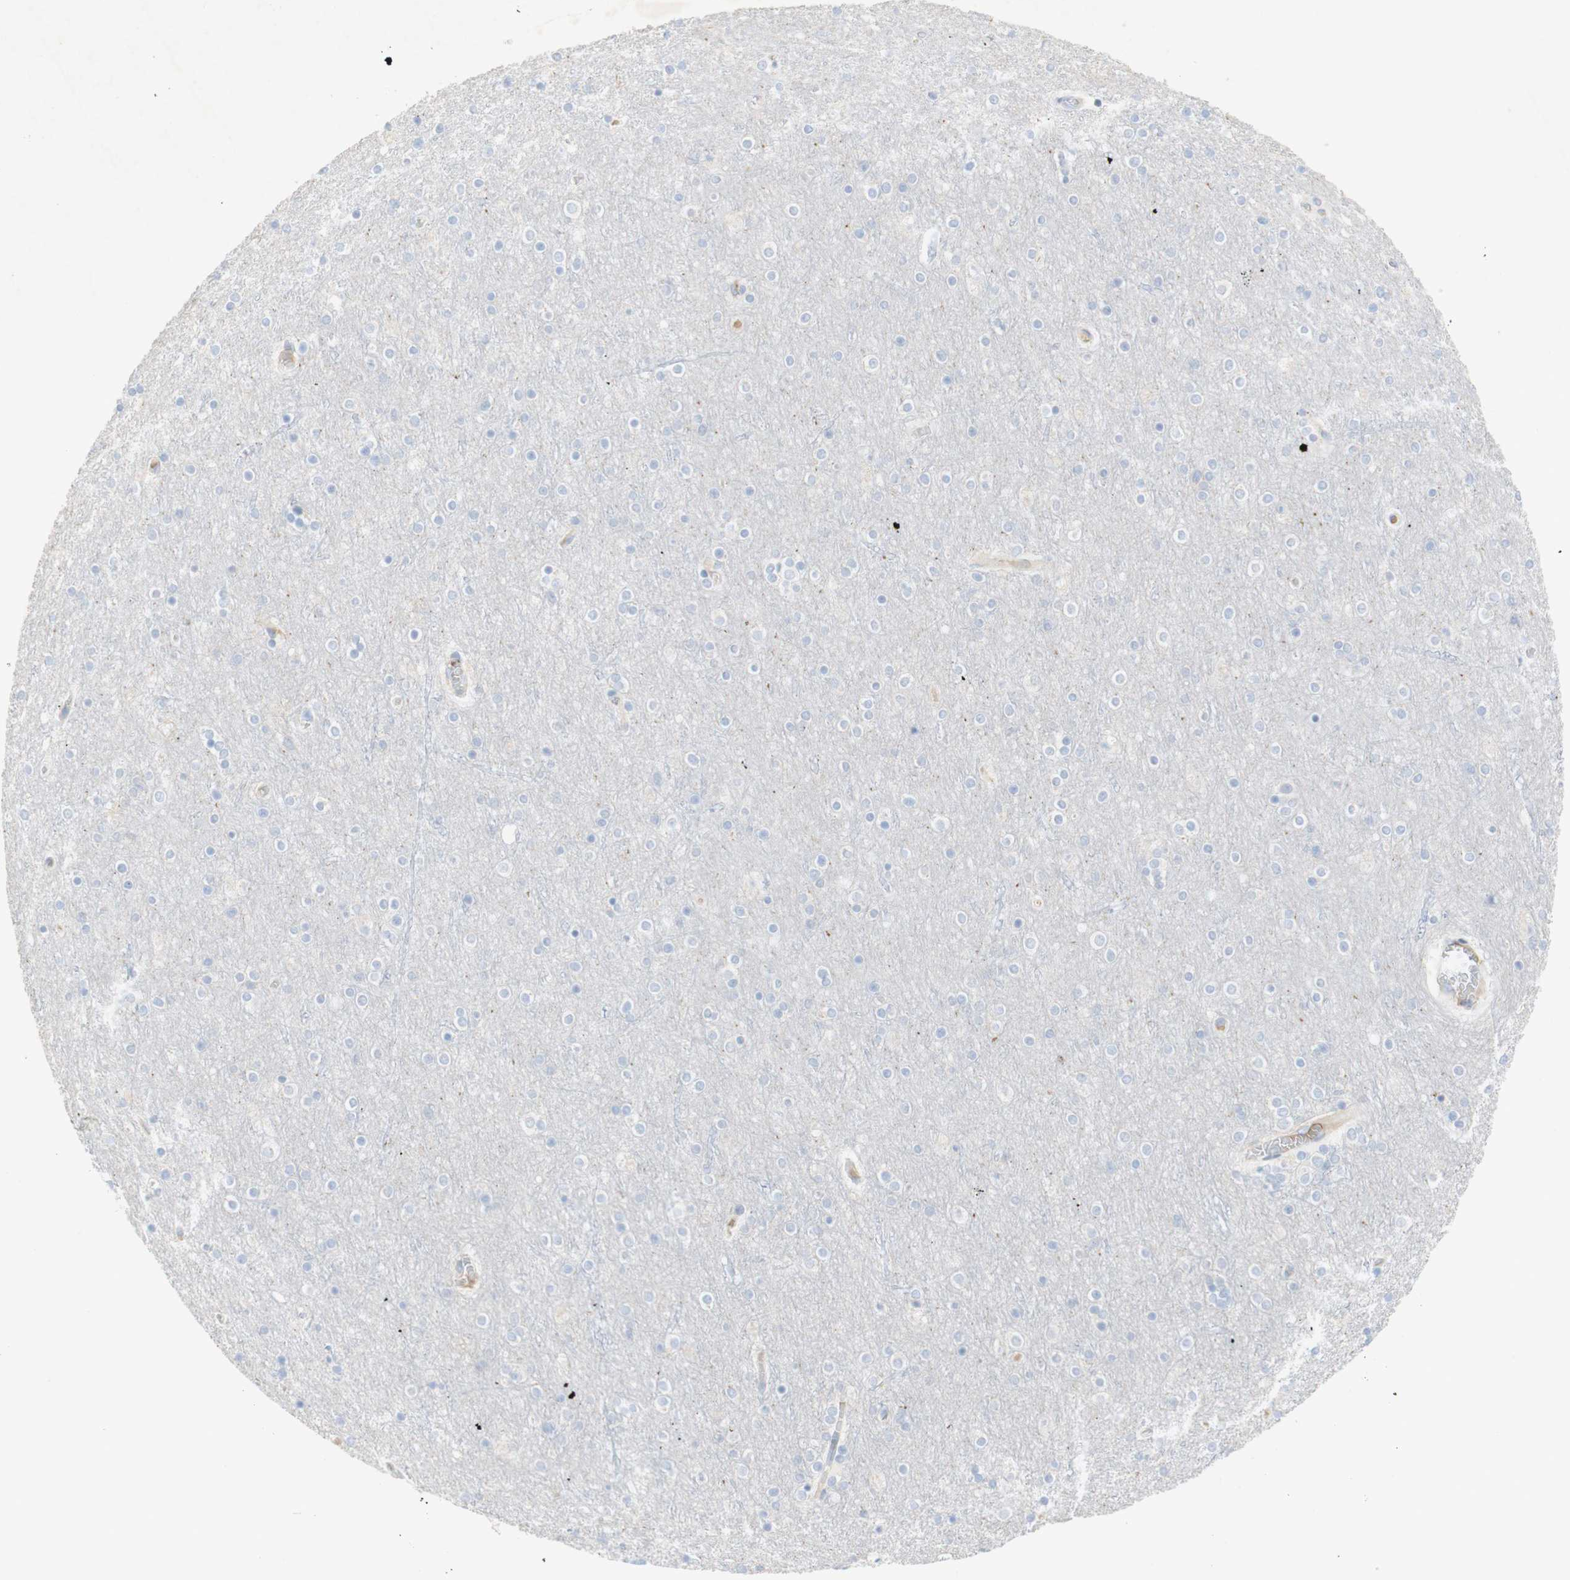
{"staining": {"intensity": "negative", "quantity": "none", "location": "none"}, "tissue": "cerebral cortex", "cell_type": "Endothelial cells", "image_type": "normal", "snomed": [{"axis": "morphology", "description": "Normal tissue, NOS"}, {"axis": "topography", "description": "Cerebral cortex"}], "caption": "This micrograph is of normal cerebral cortex stained with immunohistochemistry to label a protein in brown with the nuclei are counter-stained blue. There is no staining in endothelial cells.", "gene": "EPO", "patient": {"sex": "female", "age": 54}}